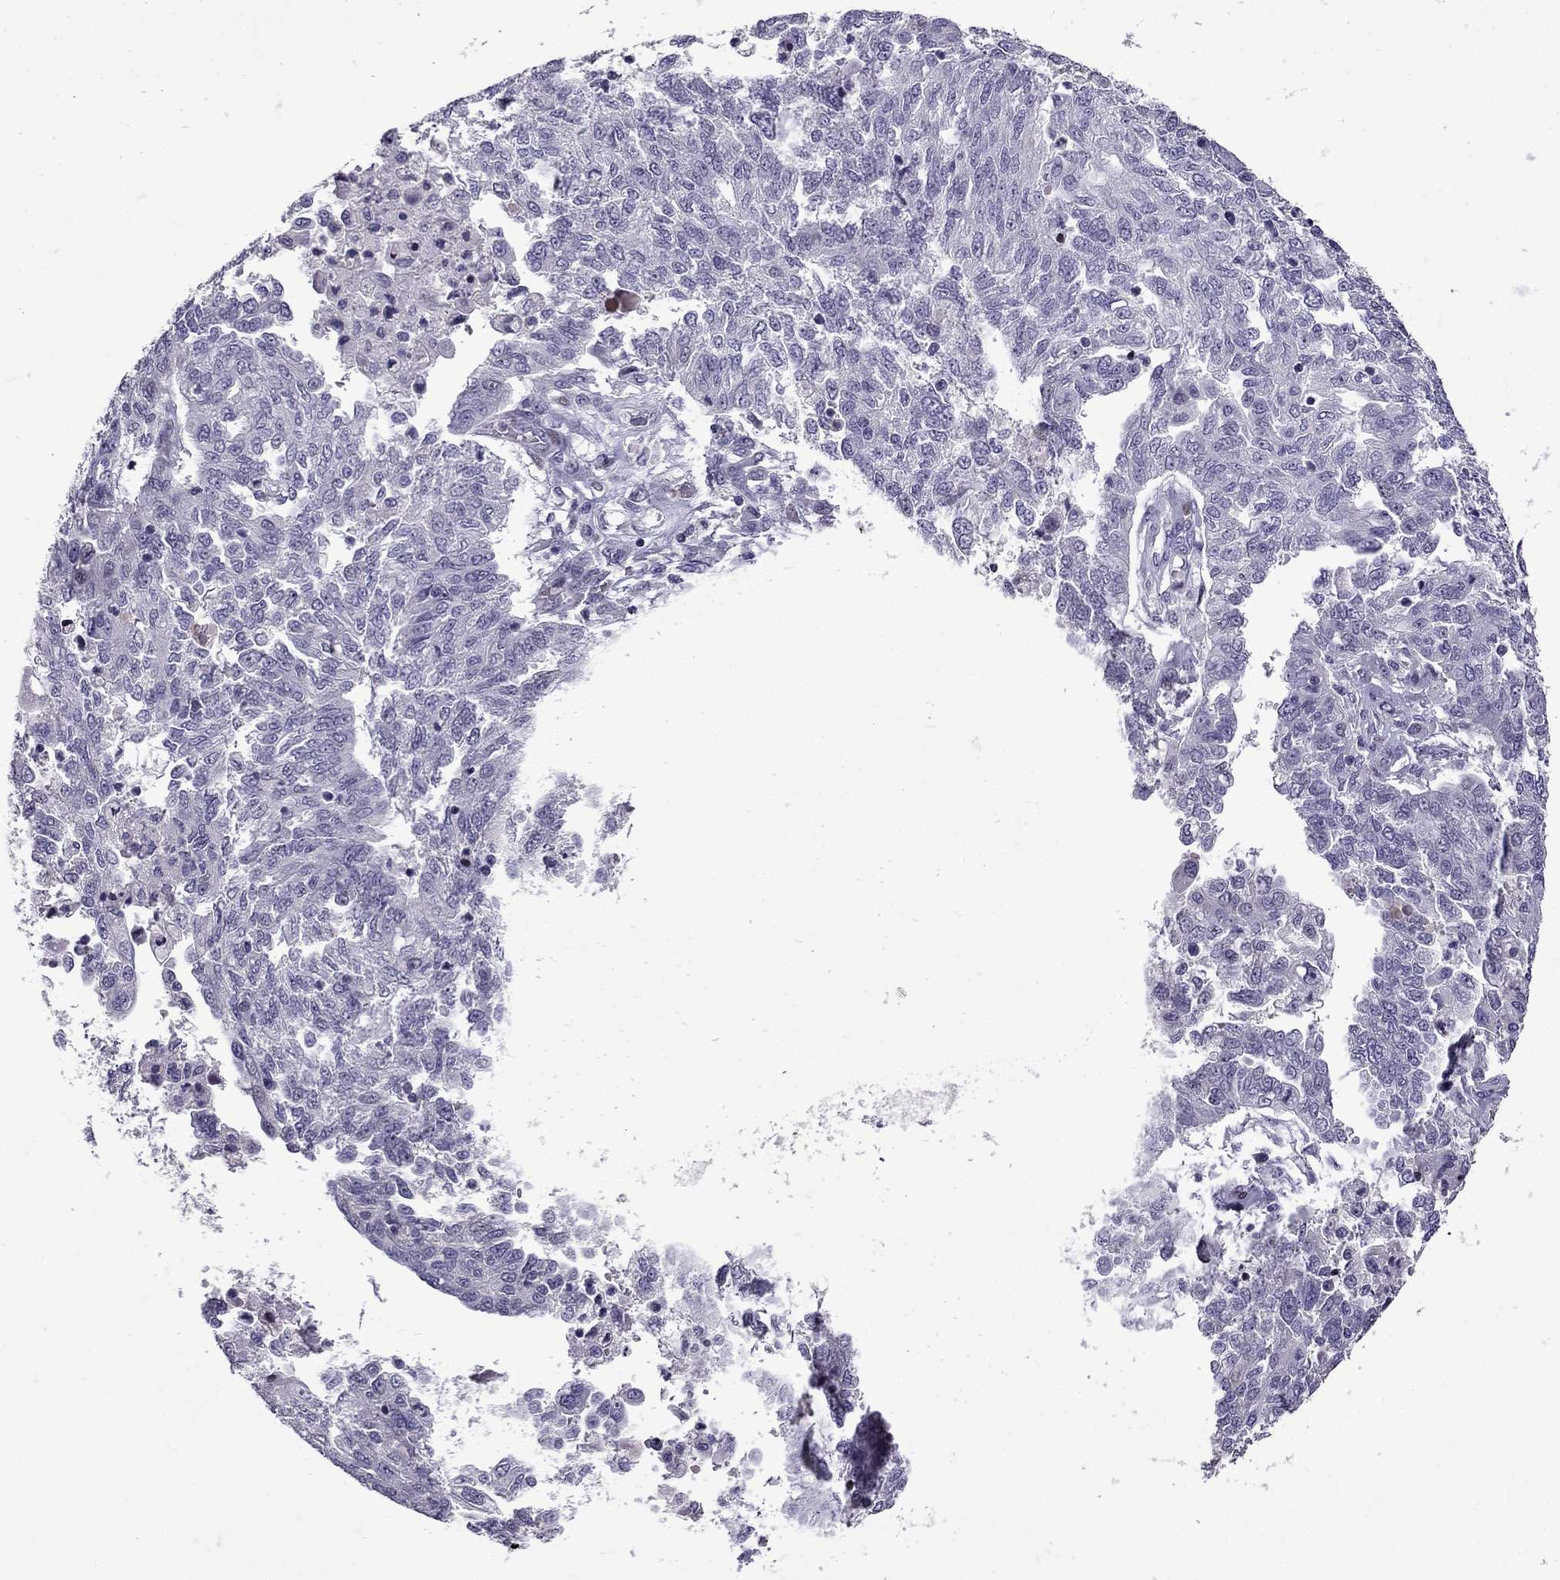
{"staining": {"intensity": "negative", "quantity": "none", "location": "none"}, "tissue": "ovarian cancer", "cell_type": "Tumor cells", "image_type": "cancer", "snomed": [{"axis": "morphology", "description": "Cystadenocarcinoma, serous, NOS"}, {"axis": "topography", "description": "Ovary"}], "caption": "Protein analysis of ovarian cancer (serous cystadenocarcinoma) shows no significant expression in tumor cells.", "gene": "TTN", "patient": {"sex": "female", "age": 67}}